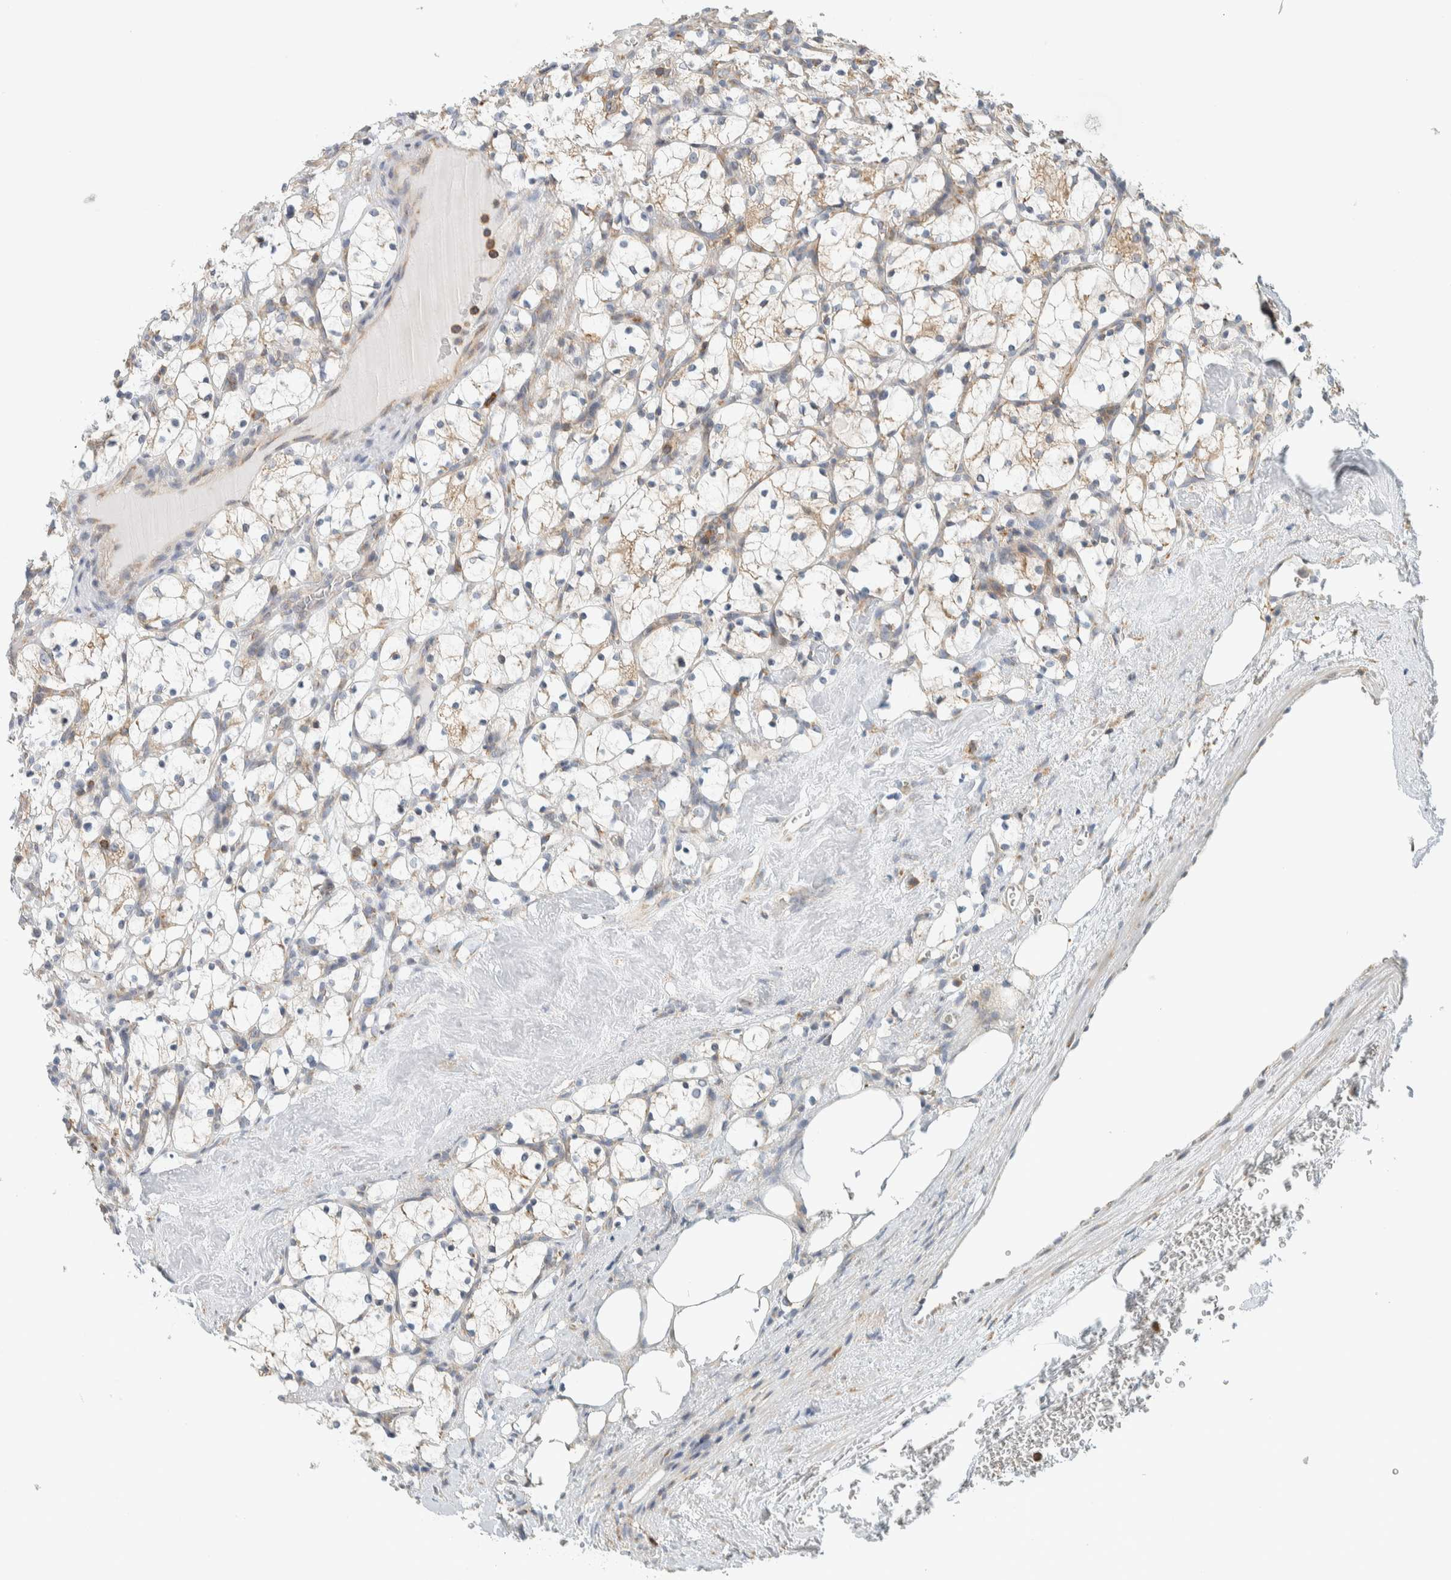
{"staining": {"intensity": "weak", "quantity": "<25%", "location": "cytoplasmic/membranous"}, "tissue": "renal cancer", "cell_type": "Tumor cells", "image_type": "cancer", "snomed": [{"axis": "morphology", "description": "Adenocarcinoma, NOS"}, {"axis": "topography", "description": "Kidney"}], "caption": "This is a histopathology image of immunohistochemistry staining of renal adenocarcinoma, which shows no expression in tumor cells.", "gene": "CCDC57", "patient": {"sex": "female", "age": 69}}